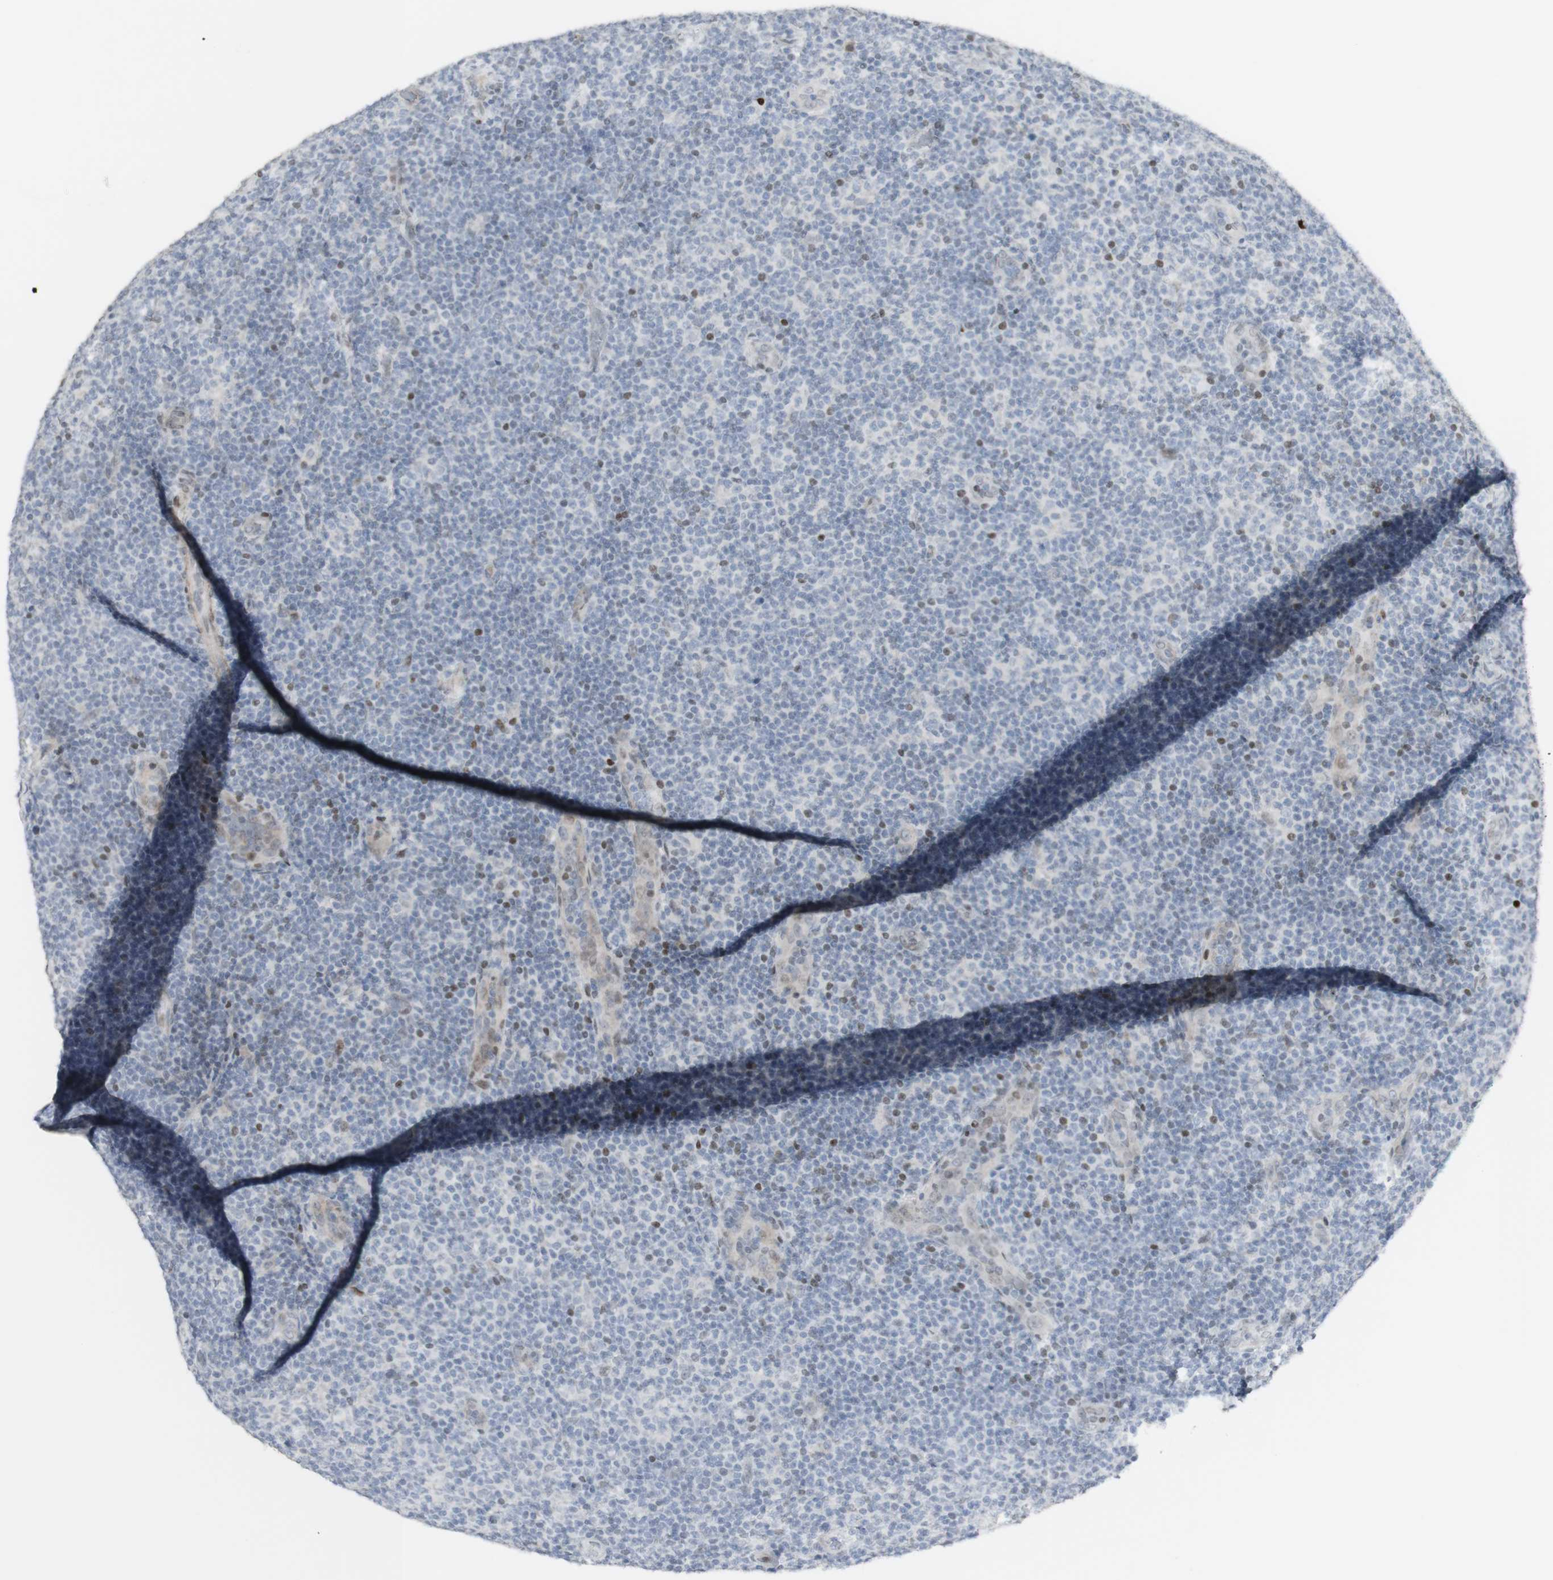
{"staining": {"intensity": "moderate", "quantity": "<25%", "location": "nuclear"}, "tissue": "lymphoma", "cell_type": "Tumor cells", "image_type": "cancer", "snomed": [{"axis": "morphology", "description": "Malignant lymphoma, non-Hodgkin's type, Low grade"}, {"axis": "topography", "description": "Lymph node"}], "caption": "A brown stain shows moderate nuclear expression of a protein in human lymphoma tumor cells. The staining was performed using DAB (3,3'-diaminobenzidine), with brown indicating positive protein expression. Nuclei are stained blue with hematoxylin.", "gene": "C1orf116", "patient": {"sex": "male", "age": 83}}